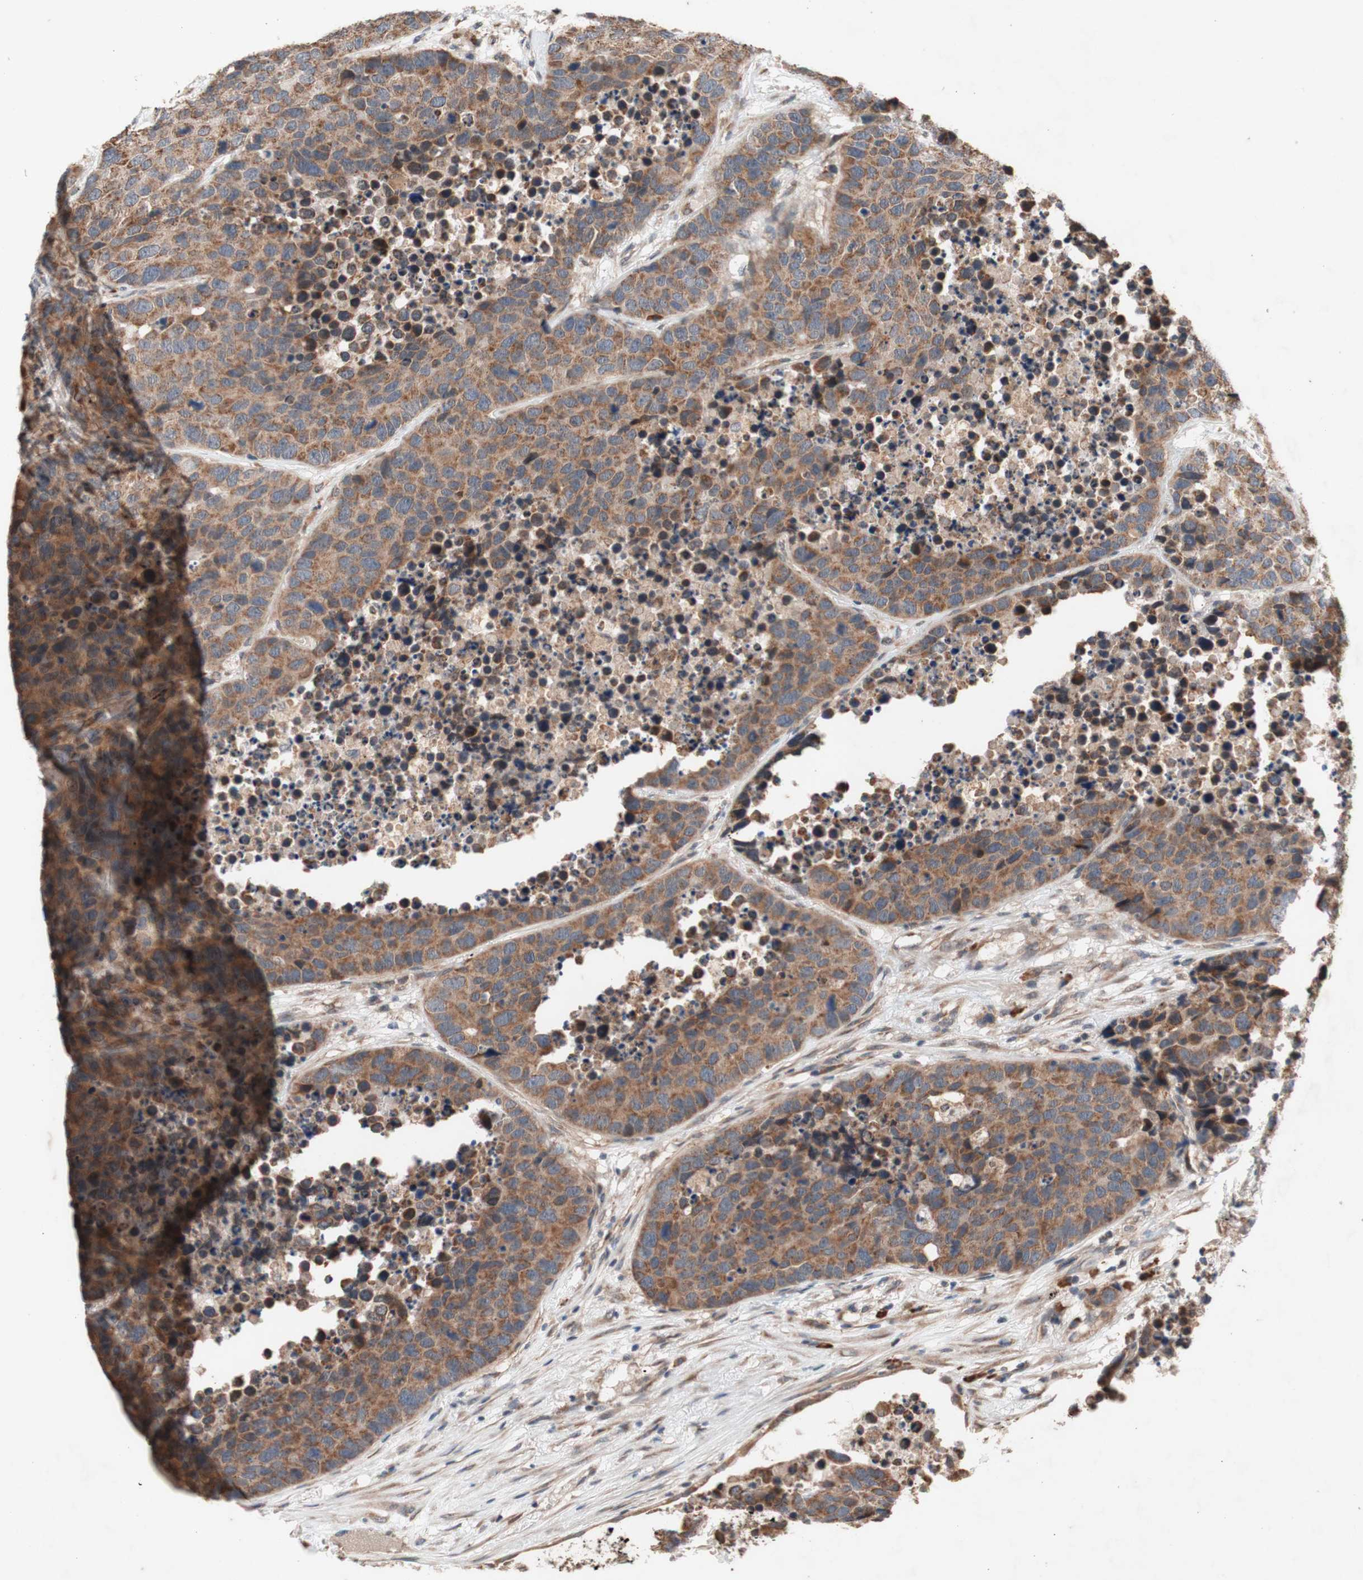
{"staining": {"intensity": "moderate", "quantity": ">75%", "location": "cytoplasmic/membranous"}, "tissue": "carcinoid", "cell_type": "Tumor cells", "image_type": "cancer", "snomed": [{"axis": "morphology", "description": "Carcinoid, malignant, NOS"}, {"axis": "topography", "description": "Lung"}], "caption": "Human carcinoid stained with a protein marker shows moderate staining in tumor cells.", "gene": "DDOST", "patient": {"sex": "male", "age": 60}}